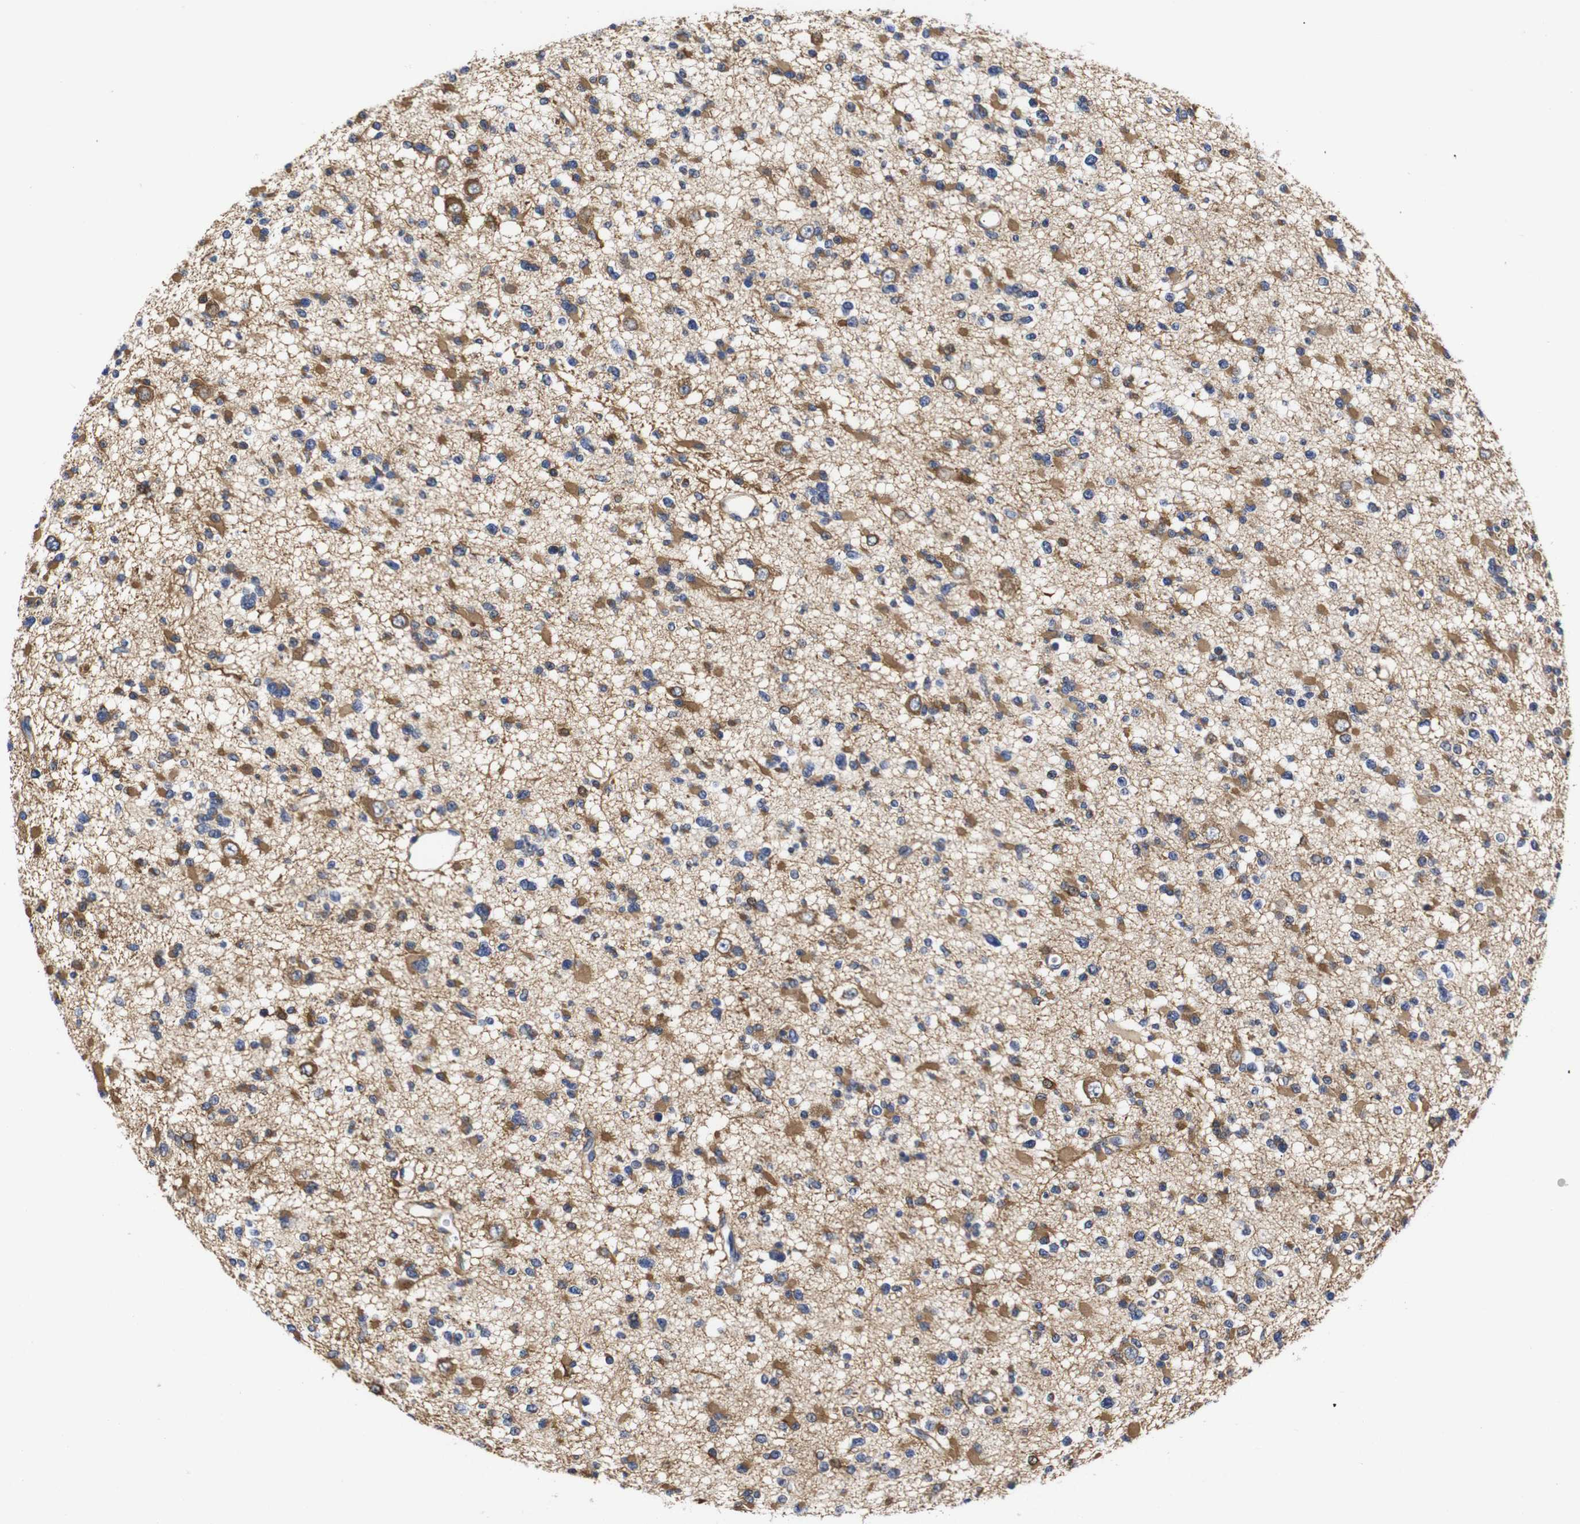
{"staining": {"intensity": "moderate", "quantity": ">75%", "location": "cytoplasmic/membranous"}, "tissue": "glioma", "cell_type": "Tumor cells", "image_type": "cancer", "snomed": [{"axis": "morphology", "description": "Glioma, malignant, Low grade"}, {"axis": "topography", "description": "Brain"}], "caption": "Immunohistochemistry (IHC) of human glioma shows medium levels of moderate cytoplasmic/membranous positivity in about >75% of tumor cells.", "gene": "LRRCC1", "patient": {"sex": "female", "age": 22}}